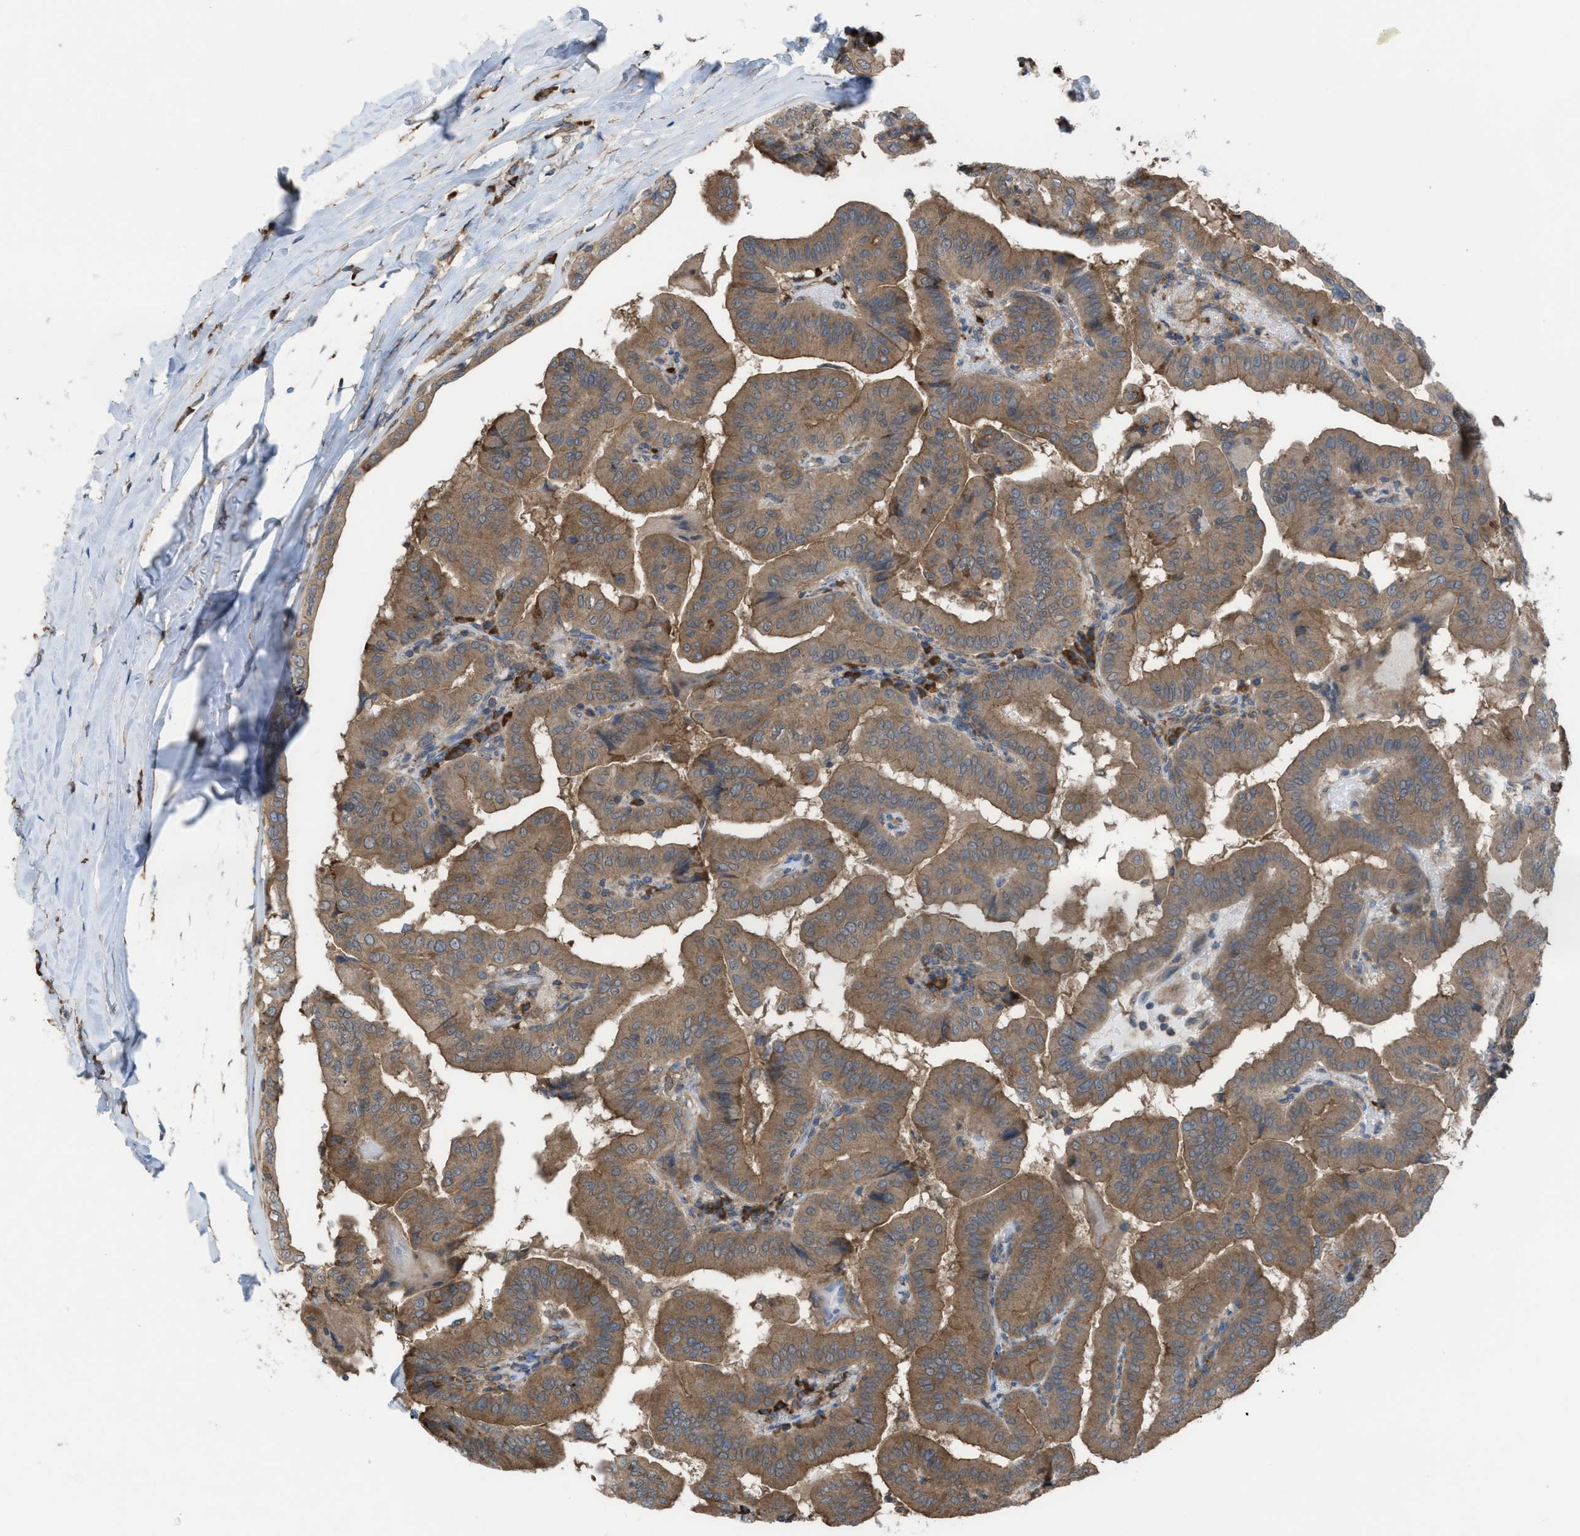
{"staining": {"intensity": "moderate", "quantity": ">75%", "location": "cytoplasmic/membranous"}, "tissue": "thyroid cancer", "cell_type": "Tumor cells", "image_type": "cancer", "snomed": [{"axis": "morphology", "description": "Papillary adenocarcinoma, NOS"}, {"axis": "topography", "description": "Thyroid gland"}], "caption": "Immunohistochemistry (IHC) staining of papillary adenocarcinoma (thyroid), which exhibits medium levels of moderate cytoplasmic/membranous expression in approximately >75% of tumor cells indicating moderate cytoplasmic/membranous protein staining. The staining was performed using DAB (brown) for protein detection and nuclei were counterstained in hematoxylin (blue).", "gene": "PLAA", "patient": {"sex": "male", "age": 33}}